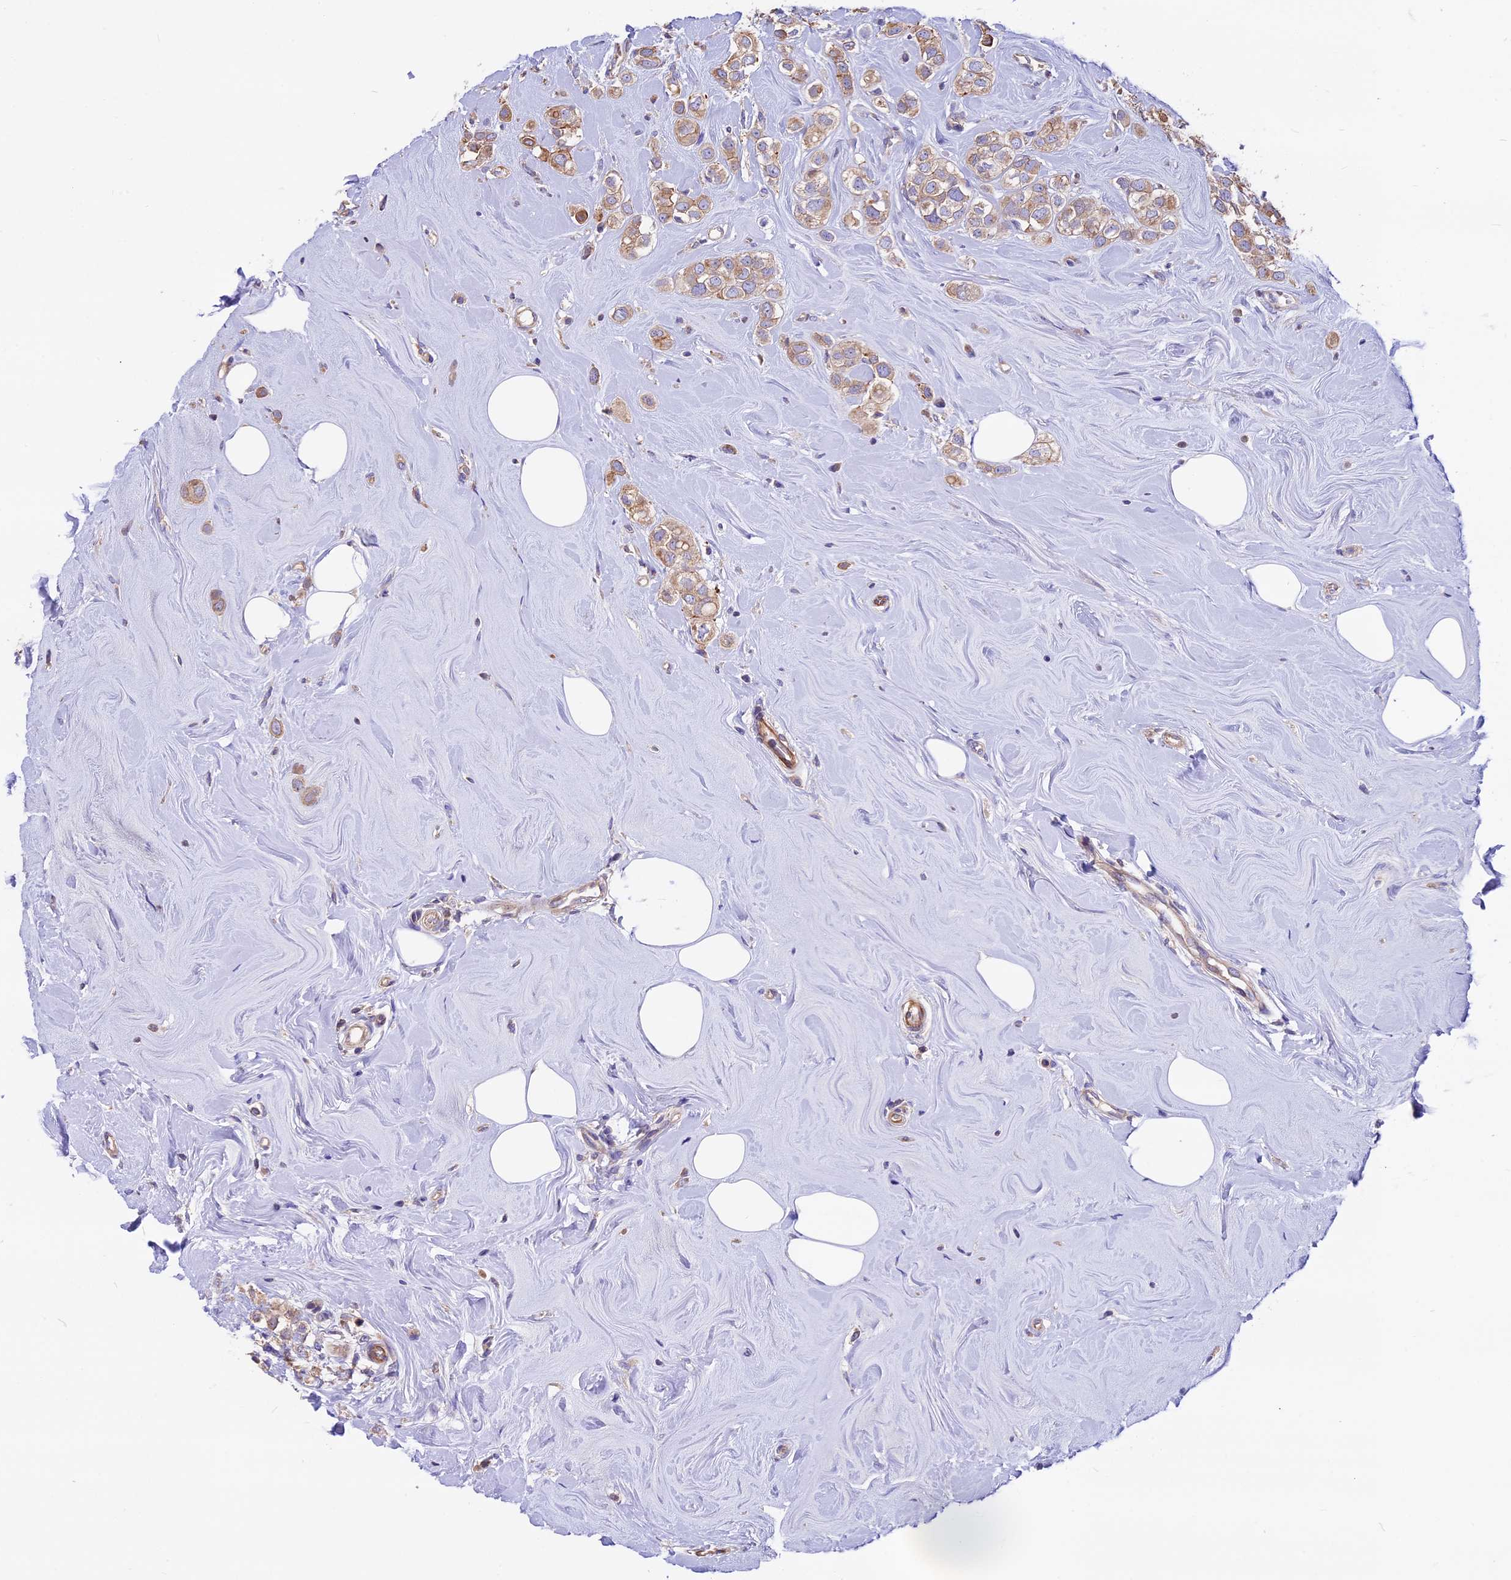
{"staining": {"intensity": "moderate", "quantity": ">75%", "location": "cytoplasmic/membranous"}, "tissue": "breast cancer", "cell_type": "Tumor cells", "image_type": "cancer", "snomed": [{"axis": "morphology", "description": "Lobular carcinoma"}, {"axis": "topography", "description": "Breast"}], "caption": "A photomicrograph of breast lobular carcinoma stained for a protein exhibits moderate cytoplasmic/membranous brown staining in tumor cells. The staining was performed using DAB, with brown indicating positive protein expression. Nuclei are stained blue with hematoxylin.", "gene": "ANO3", "patient": {"sex": "female", "age": 47}}